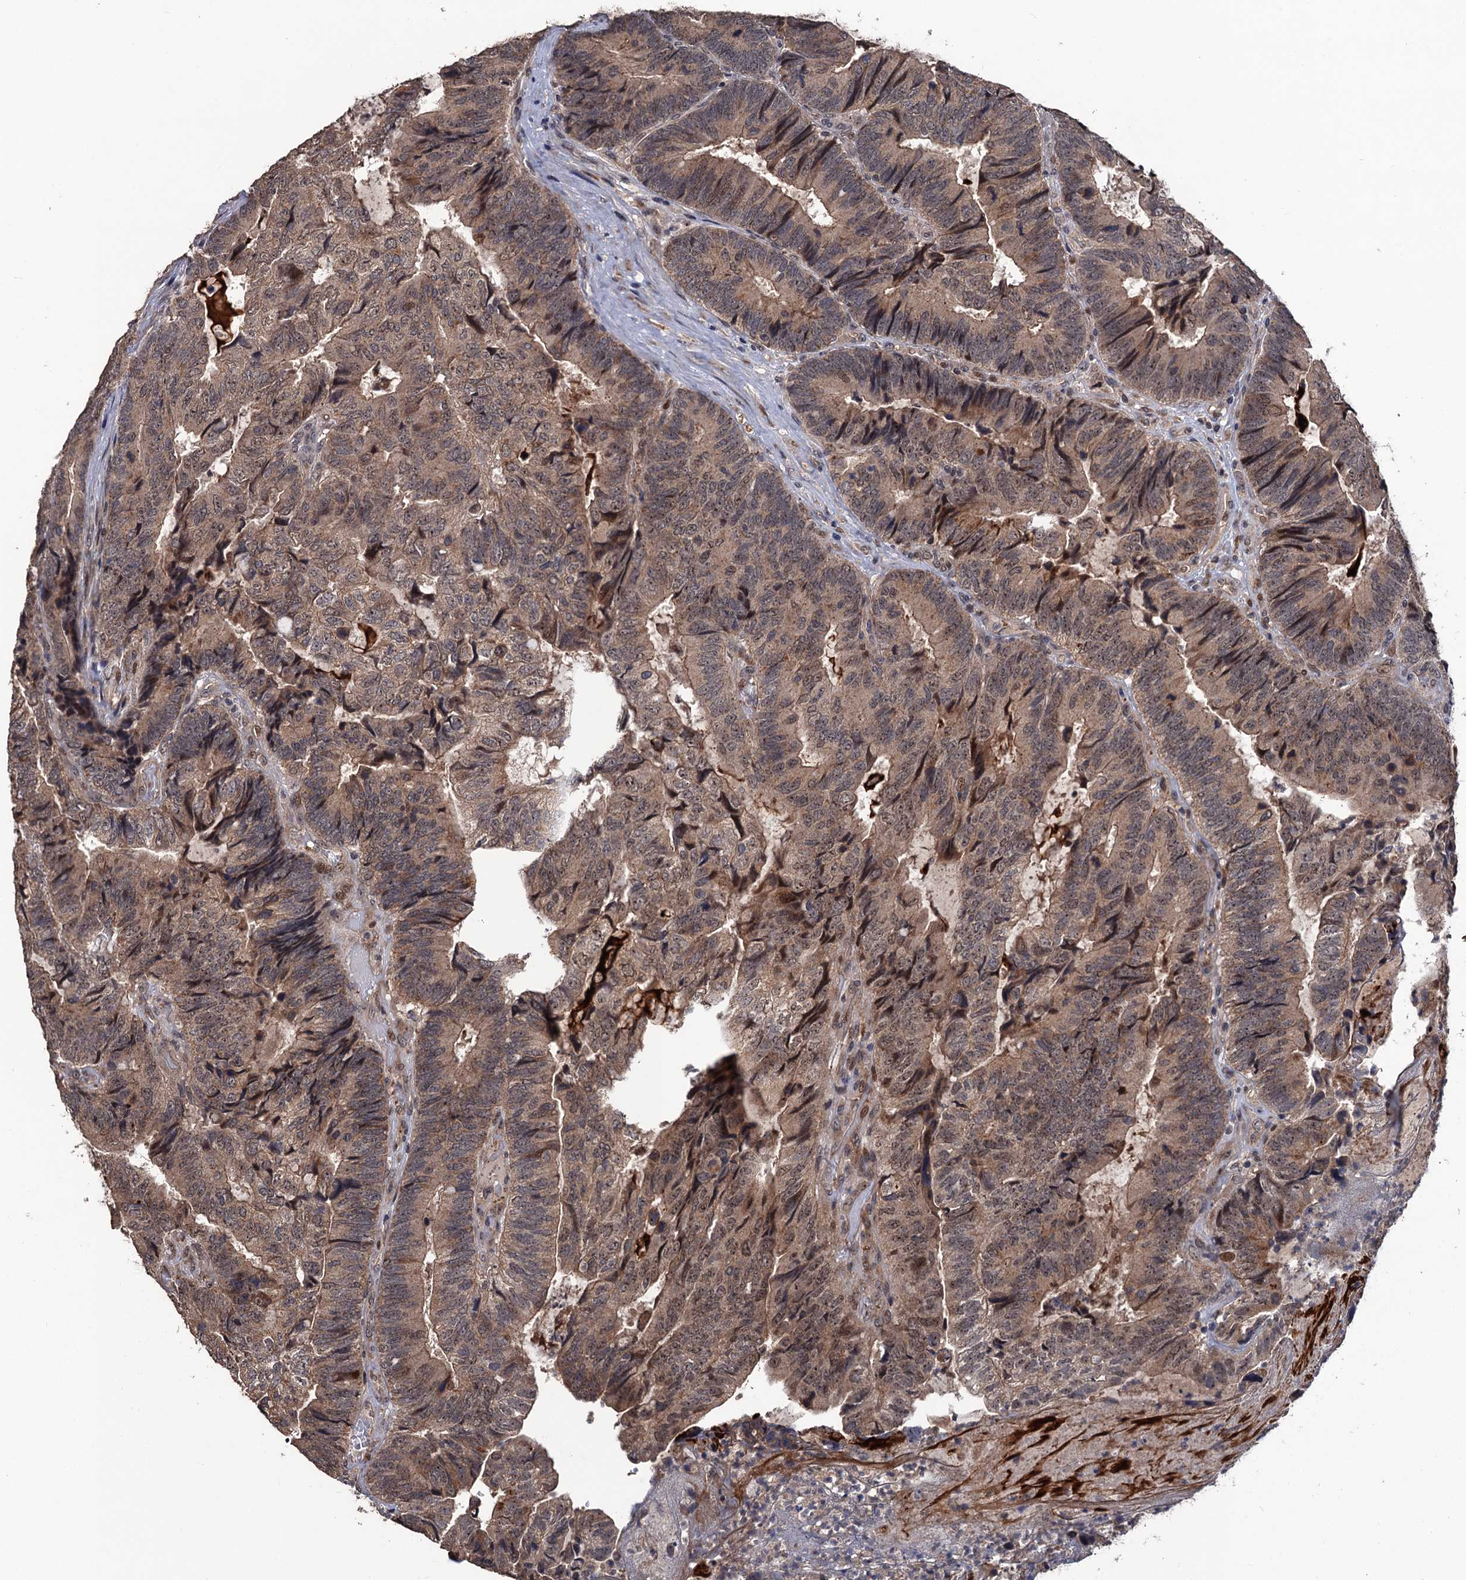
{"staining": {"intensity": "weak", "quantity": ">75%", "location": "cytoplasmic/membranous,nuclear"}, "tissue": "colorectal cancer", "cell_type": "Tumor cells", "image_type": "cancer", "snomed": [{"axis": "morphology", "description": "Adenocarcinoma, NOS"}, {"axis": "topography", "description": "Colon"}], "caption": "Approximately >75% of tumor cells in colorectal adenocarcinoma exhibit weak cytoplasmic/membranous and nuclear protein staining as visualized by brown immunohistochemical staining.", "gene": "LRRC63", "patient": {"sex": "female", "age": 67}}